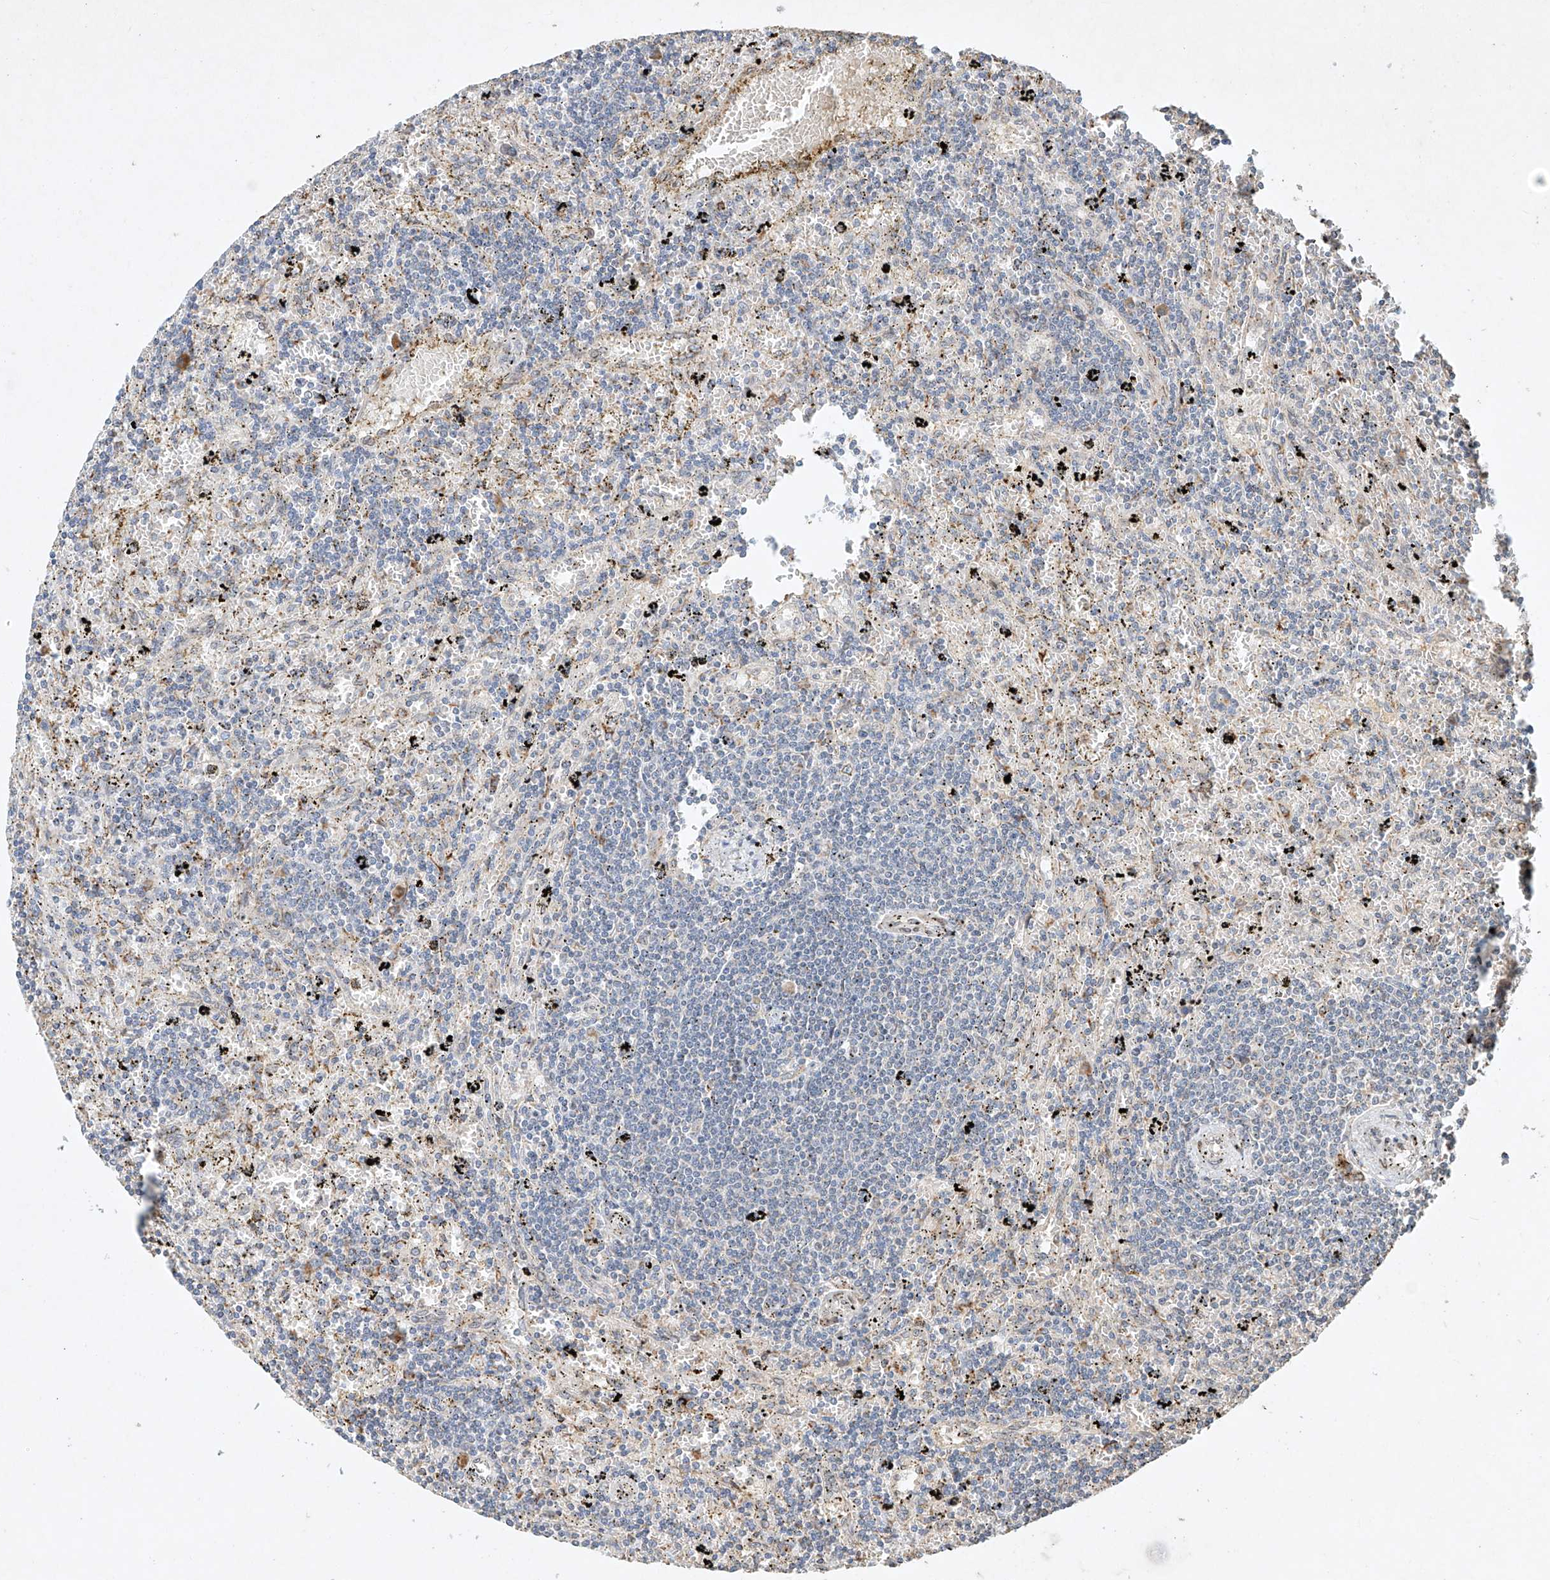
{"staining": {"intensity": "negative", "quantity": "none", "location": "none"}, "tissue": "lymphoma", "cell_type": "Tumor cells", "image_type": "cancer", "snomed": [{"axis": "morphology", "description": "Malignant lymphoma, non-Hodgkin's type, Low grade"}, {"axis": "topography", "description": "Spleen"}], "caption": "Tumor cells are negative for brown protein staining in malignant lymphoma, non-Hodgkin's type (low-grade). Brightfield microscopy of immunohistochemistry stained with DAB (3,3'-diaminobenzidine) (brown) and hematoxylin (blue), captured at high magnification.", "gene": "SEMA3B", "patient": {"sex": "male", "age": 76}}